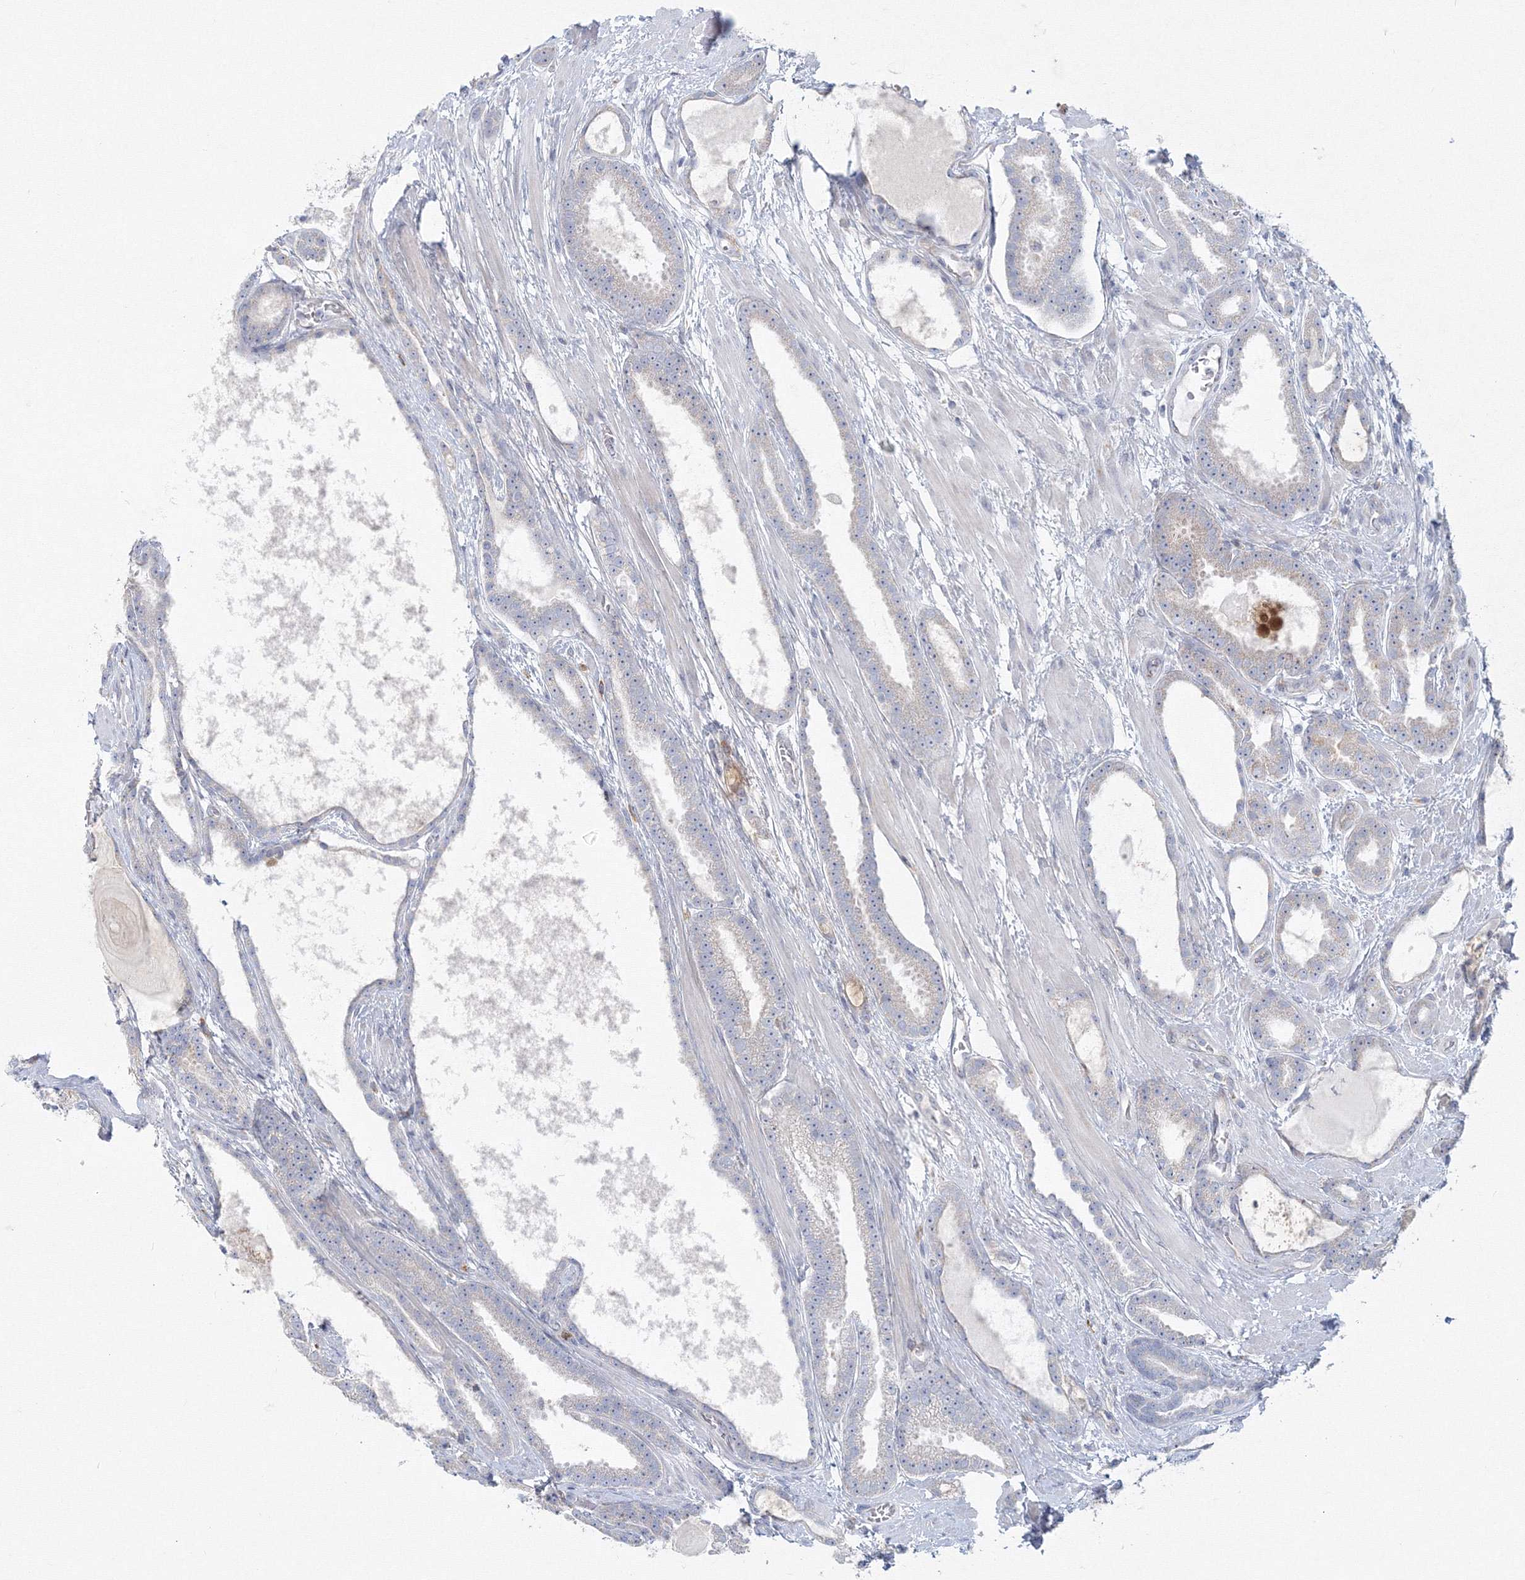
{"staining": {"intensity": "weak", "quantity": "<25%", "location": "cytoplasmic/membranous"}, "tissue": "prostate cancer", "cell_type": "Tumor cells", "image_type": "cancer", "snomed": [{"axis": "morphology", "description": "Adenocarcinoma, High grade"}, {"axis": "topography", "description": "Prostate"}], "caption": "DAB immunohistochemical staining of human prostate cancer (adenocarcinoma (high-grade)) displays no significant expression in tumor cells.", "gene": "WDR49", "patient": {"sex": "male", "age": 60}}